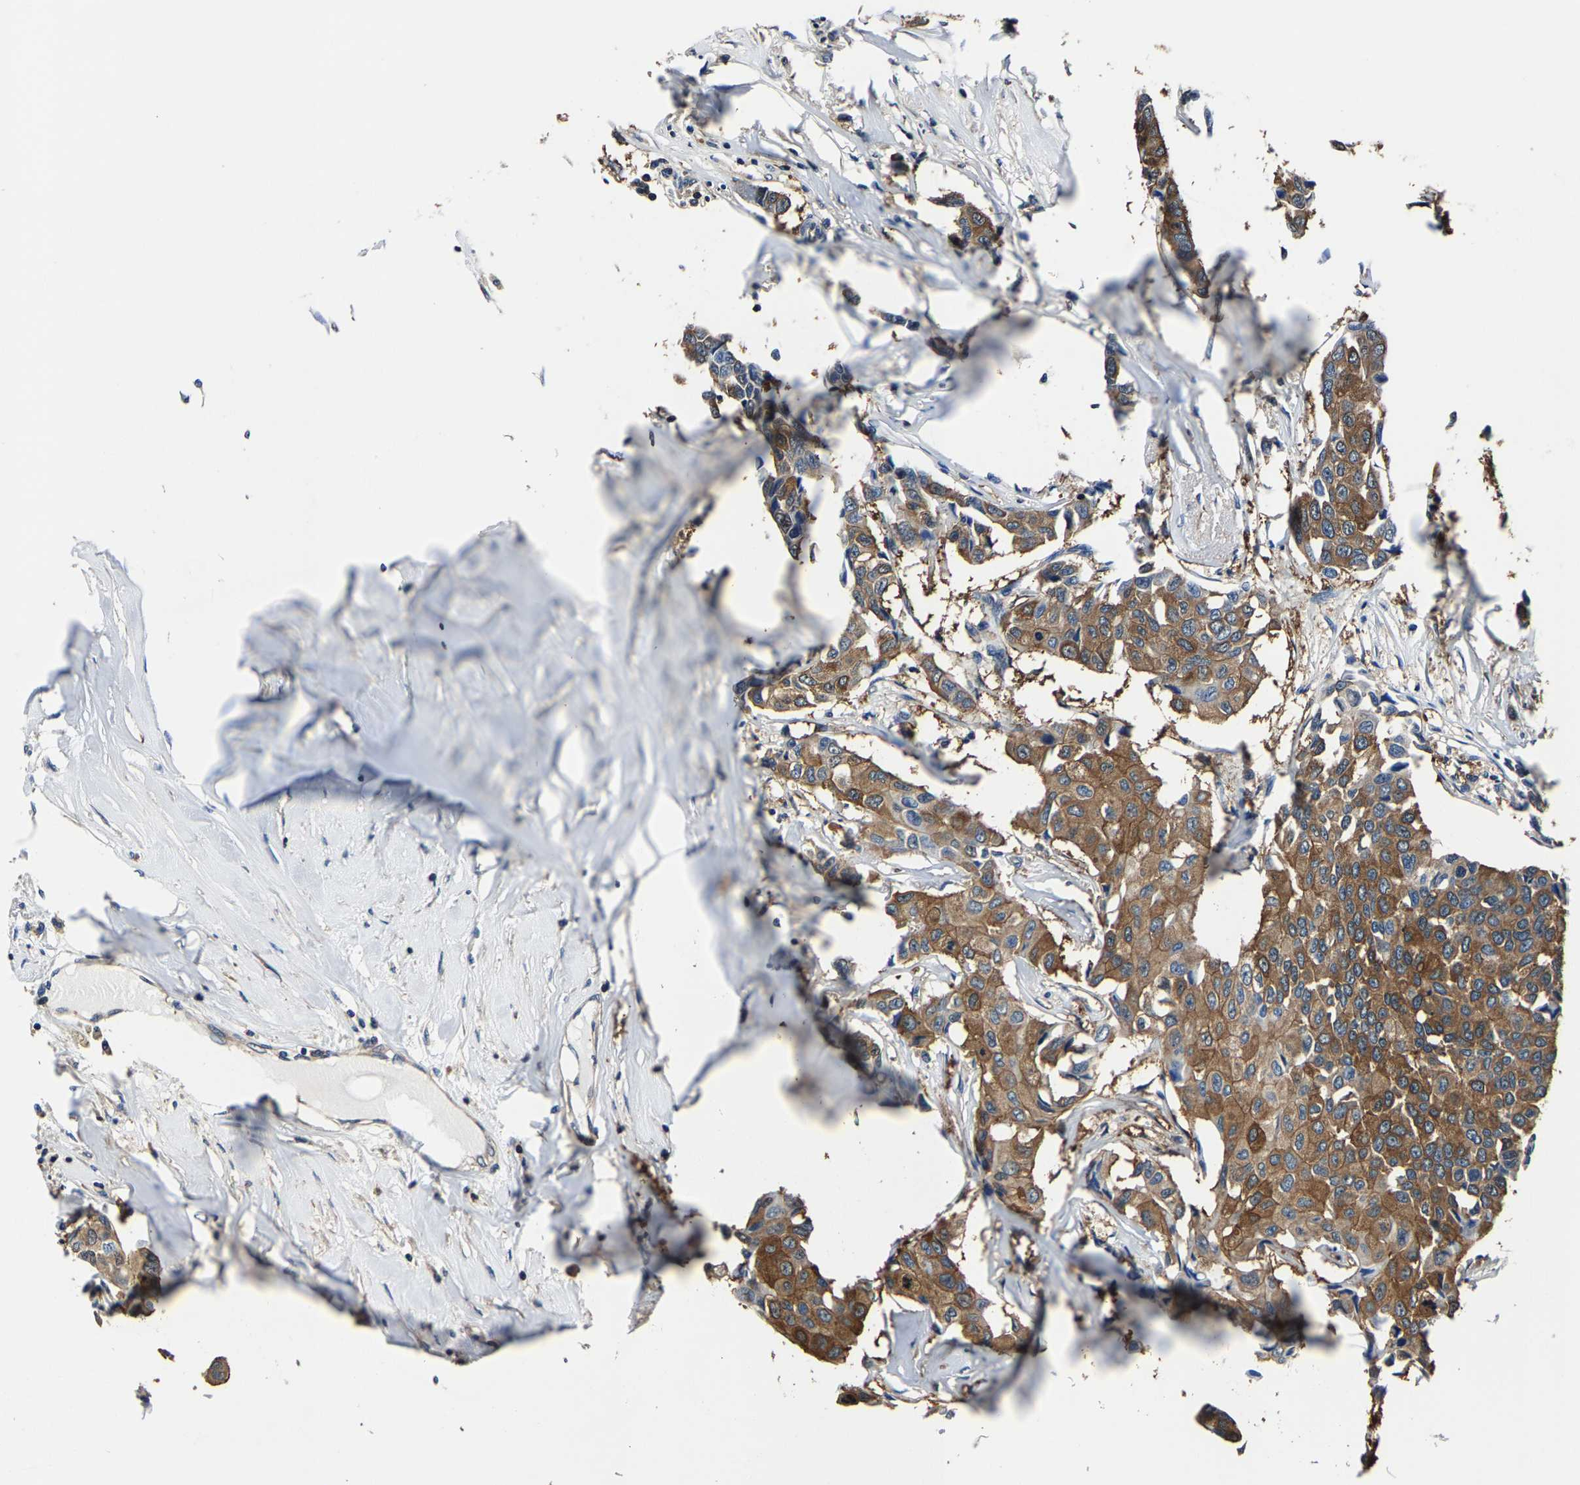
{"staining": {"intensity": "moderate", "quantity": ">75%", "location": "cytoplasmic/membranous"}, "tissue": "breast cancer", "cell_type": "Tumor cells", "image_type": "cancer", "snomed": [{"axis": "morphology", "description": "Duct carcinoma"}, {"axis": "topography", "description": "Breast"}], "caption": "DAB (3,3'-diaminobenzidine) immunohistochemical staining of human breast intraductal carcinoma displays moderate cytoplasmic/membranous protein positivity in about >75% of tumor cells.", "gene": "ALDOB", "patient": {"sex": "female", "age": 80}}